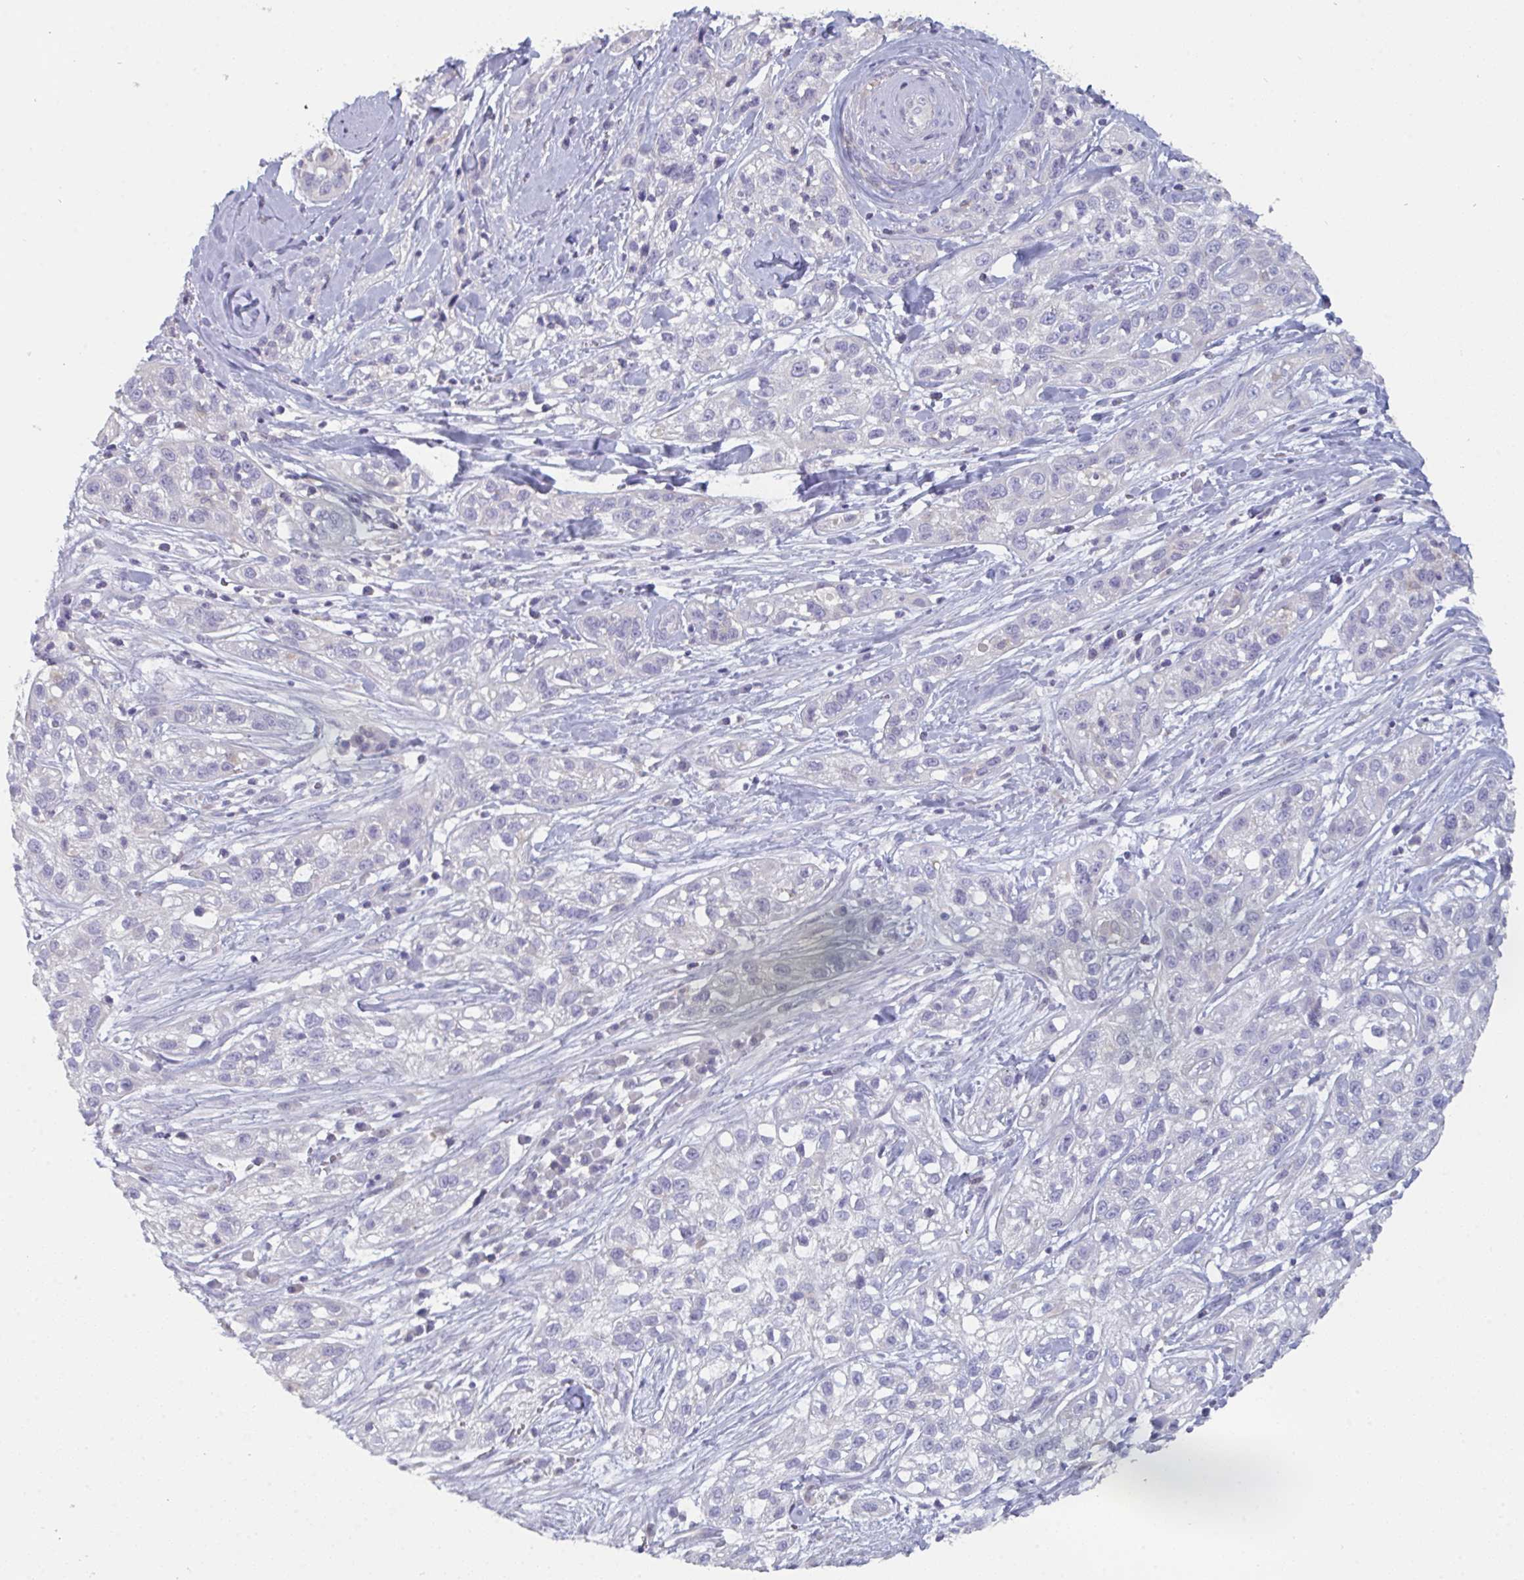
{"staining": {"intensity": "negative", "quantity": "none", "location": "none"}, "tissue": "skin cancer", "cell_type": "Tumor cells", "image_type": "cancer", "snomed": [{"axis": "morphology", "description": "Squamous cell carcinoma, NOS"}, {"axis": "topography", "description": "Skin"}], "caption": "Skin cancer (squamous cell carcinoma) was stained to show a protein in brown. There is no significant staining in tumor cells. Nuclei are stained in blue.", "gene": "PTPRD", "patient": {"sex": "male", "age": 82}}